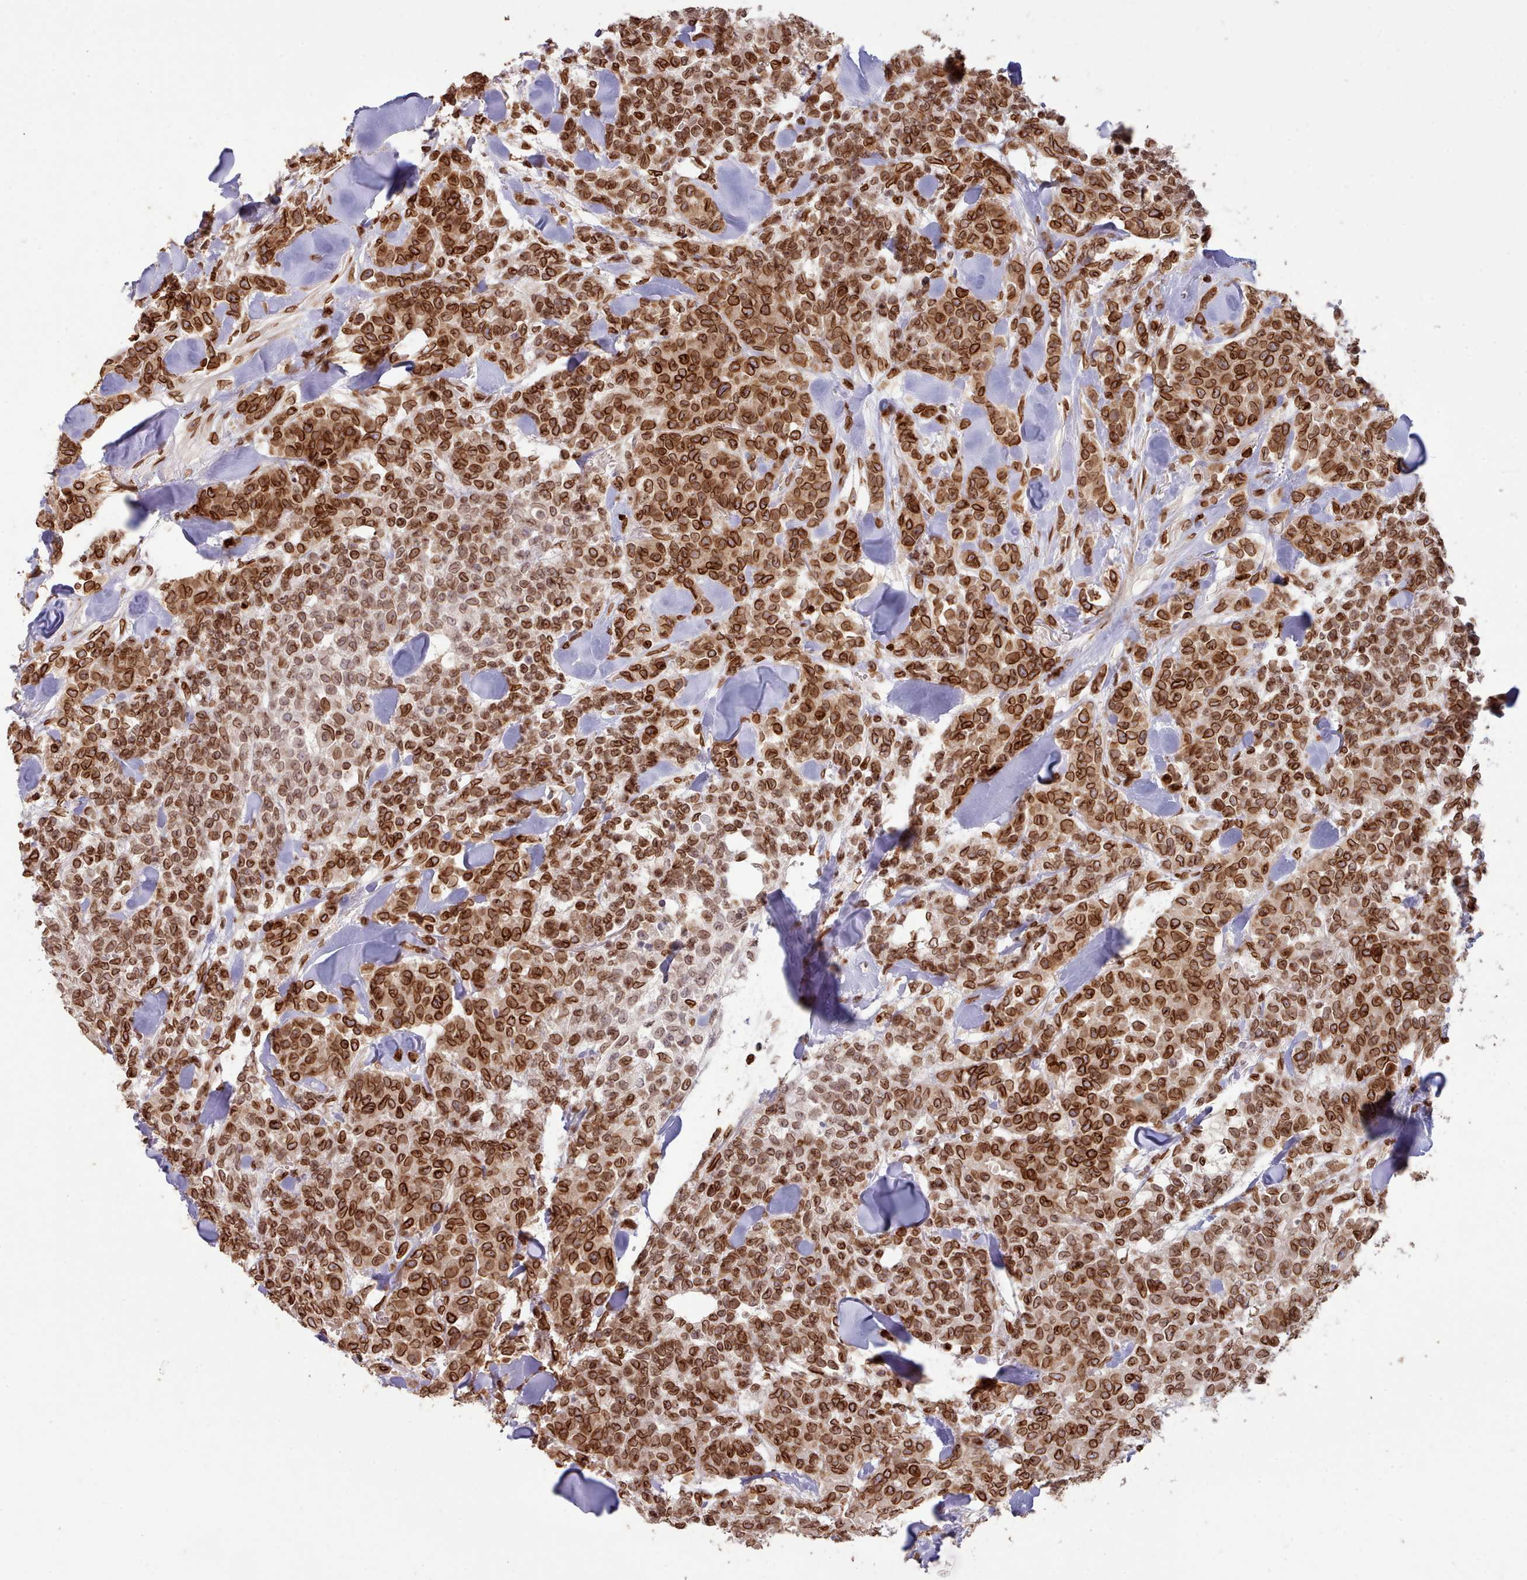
{"staining": {"intensity": "strong", "quantity": ">75%", "location": "cytoplasmic/membranous,nuclear"}, "tissue": "breast cancer", "cell_type": "Tumor cells", "image_type": "cancer", "snomed": [{"axis": "morphology", "description": "Lobular carcinoma"}, {"axis": "topography", "description": "Breast"}], "caption": "Immunohistochemistry (IHC) of lobular carcinoma (breast) reveals high levels of strong cytoplasmic/membranous and nuclear expression in approximately >75% of tumor cells. Immunohistochemistry stains the protein of interest in brown and the nuclei are stained blue.", "gene": "TOR1AIP1", "patient": {"sex": "female", "age": 91}}